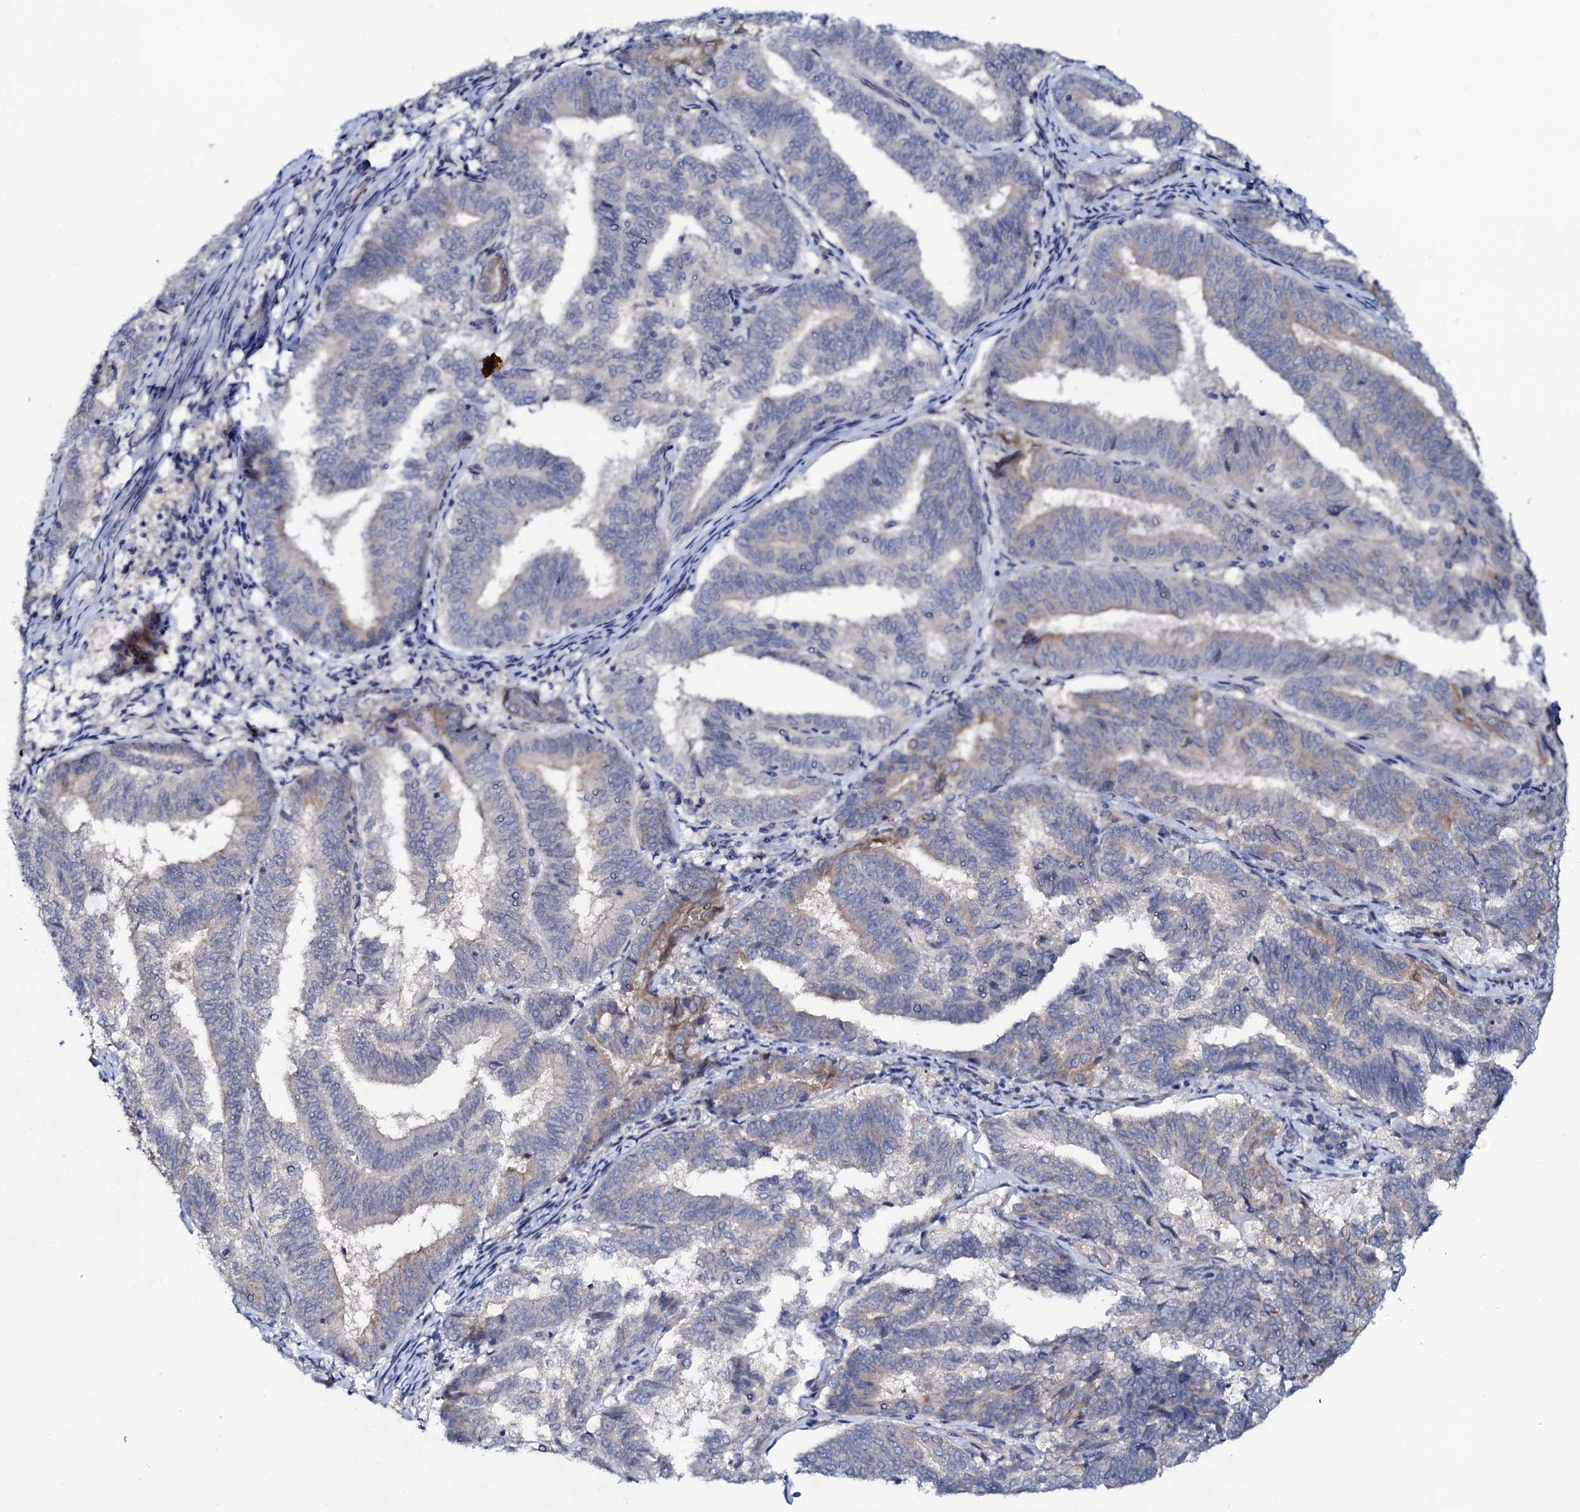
{"staining": {"intensity": "negative", "quantity": "none", "location": "none"}, "tissue": "endometrial cancer", "cell_type": "Tumor cells", "image_type": "cancer", "snomed": [{"axis": "morphology", "description": "Adenocarcinoma, NOS"}, {"axis": "topography", "description": "Endometrium"}], "caption": "The micrograph demonstrates no staining of tumor cells in endometrial adenocarcinoma.", "gene": "C10orf88", "patient": {"sex": "female", "age": 80}}